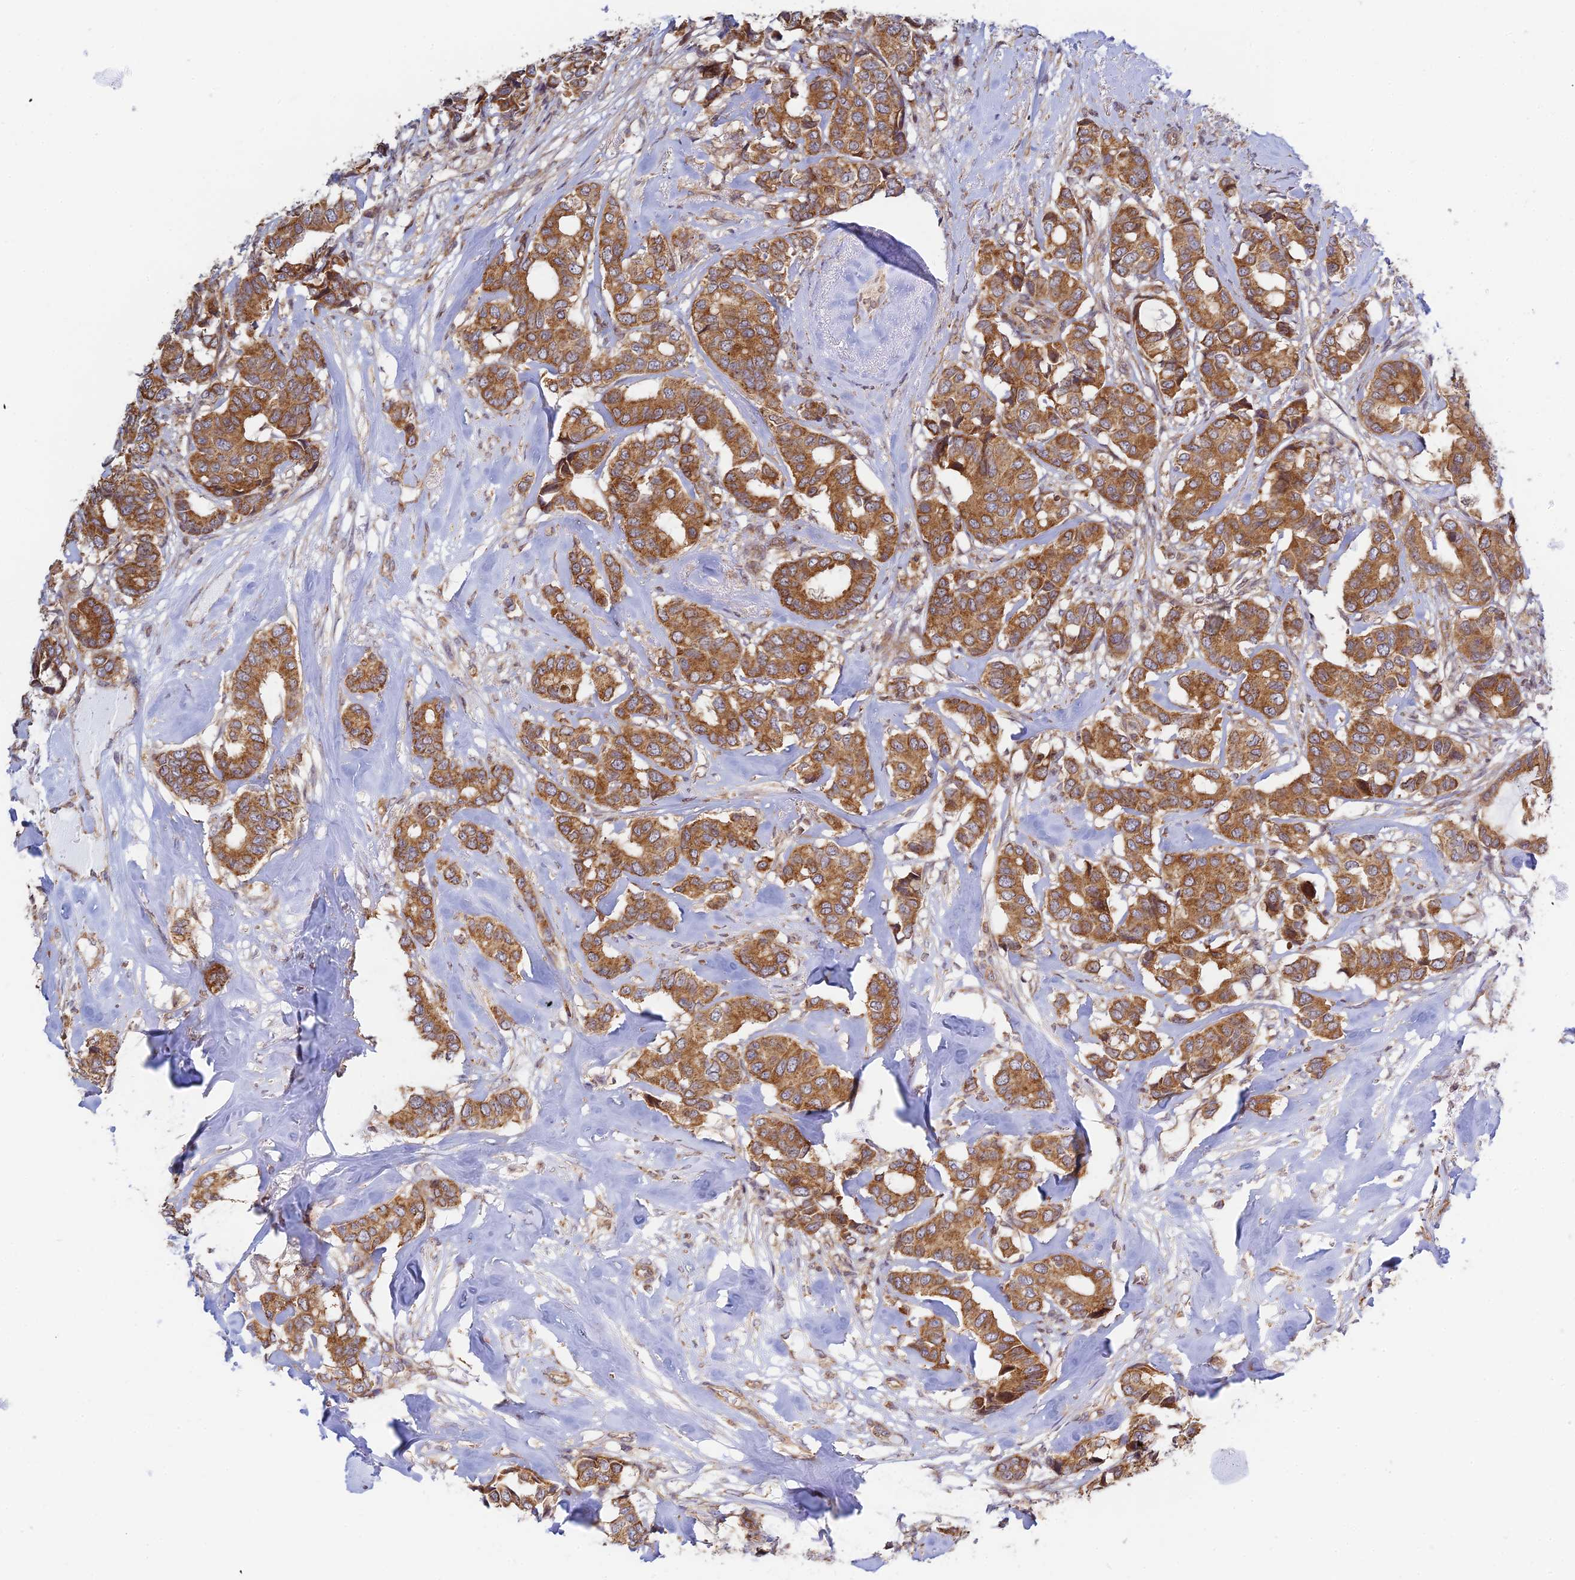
{"staining": {"intensity": "moderate", "quantity": ">75%", "location": "cytoplasmic/membranous"}, "tissue": "breast cancer", "cell_type": "Tumor cells", "image_type": "cancer", "snomed": [{"axis": "morphology", "description": "Duct carcinoma"}, {"axis": "topography", "description": "Breast"}], "caption": "Moderate cytoplasmic/membranous staining for a protein is seen in approximately >75% of tumor cells of breast cancer using immunohistochemistry (IHC).", "gene": "HOOK2", "patient": {"sex": "female", "age": 87}}